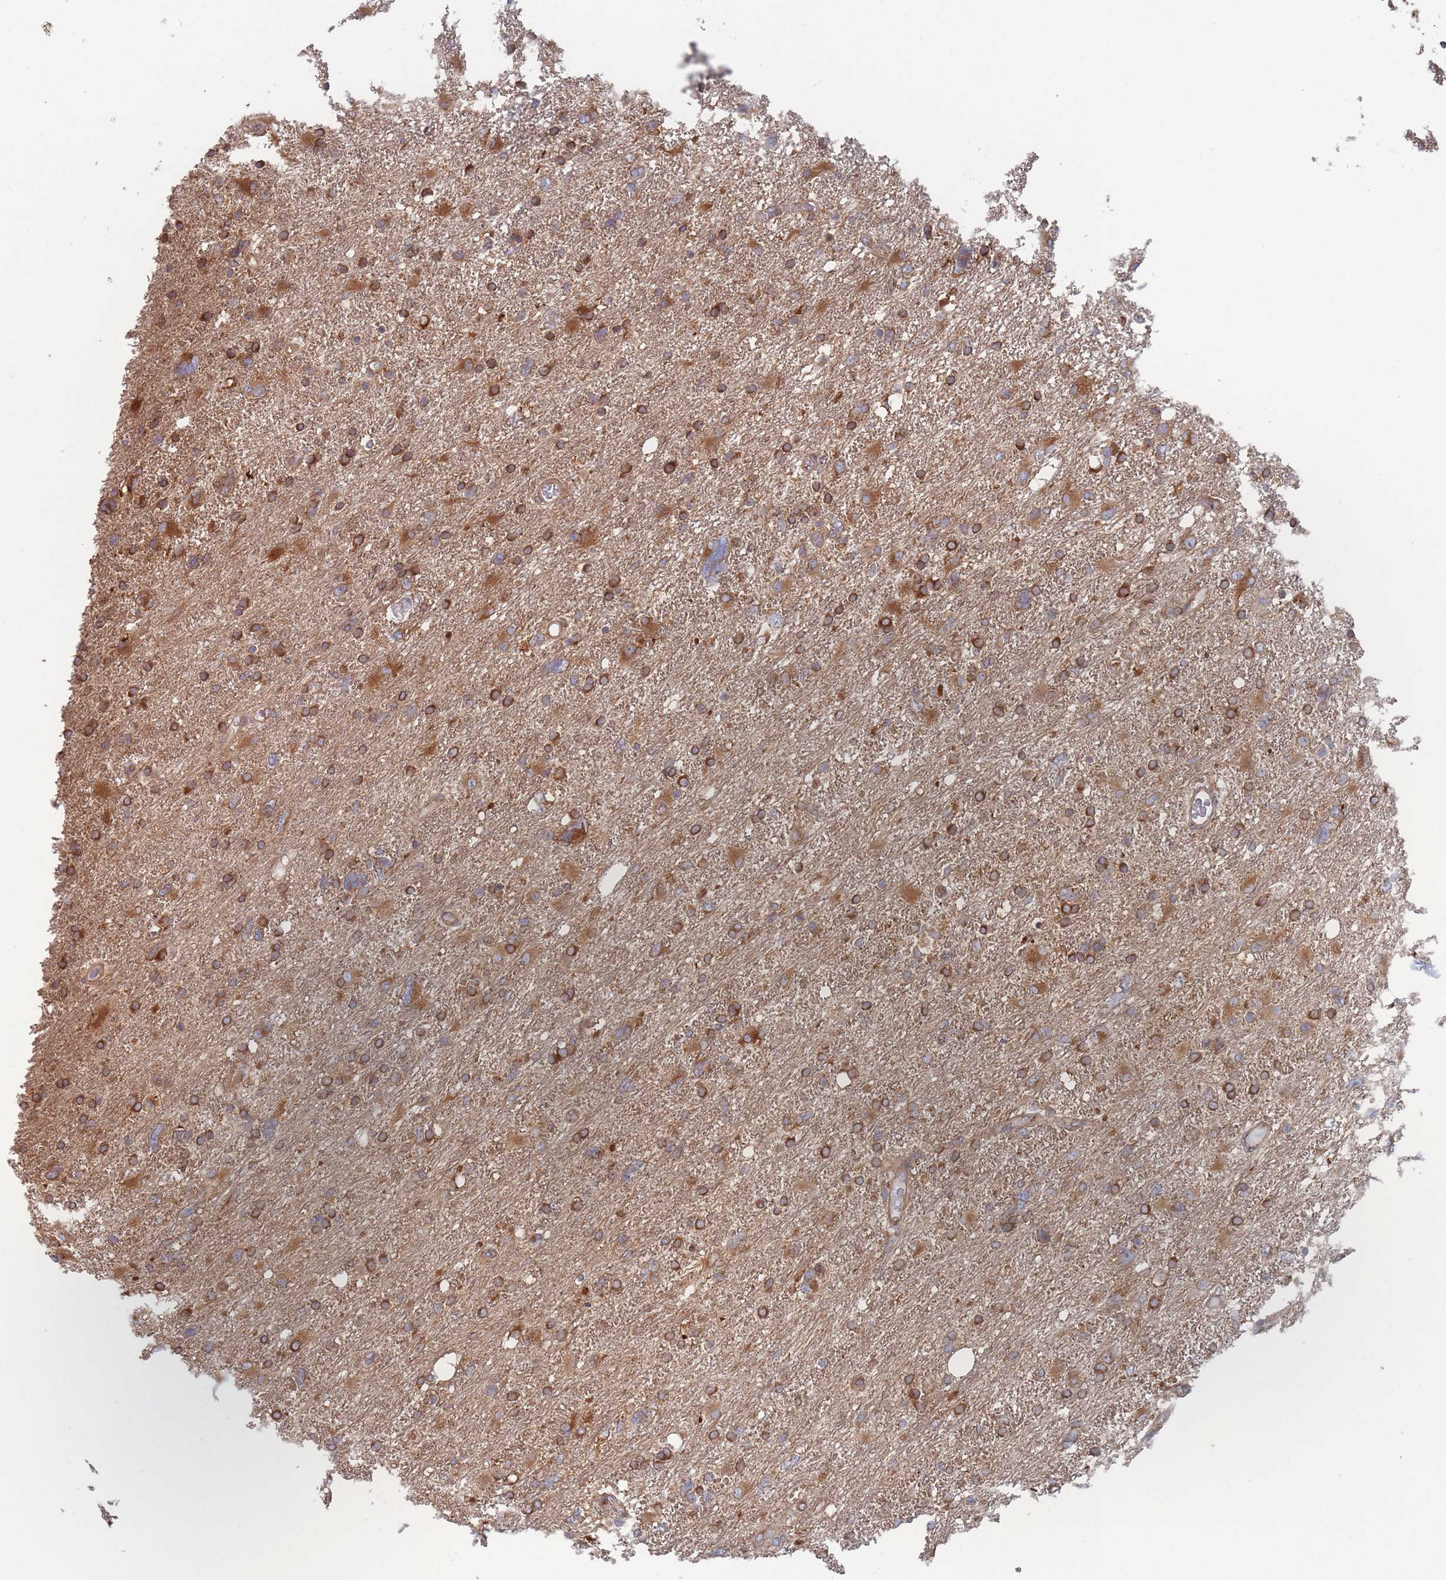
{"staining": {"intensity": "strong", "quantity": "25%-75%", "location": "cytoplasmic/membranous"}, "tissue": "glioma", "cell_type": "Tumor cells", "image_type": "cancer", "snomed": [{"axis": "morphology", "description": "Glioma, malignant, High grade"}, {"axis": "topography", "description": "Brain"}], "caption": "Strong cytoplasmic/membranous staining is appreciated in about 25%-75% of tumor cells in high-grade glioma (malignant). Nuclei are stained in blue.", "gene": "KDSR", "patient": {"sex": "male", "age": 61}}